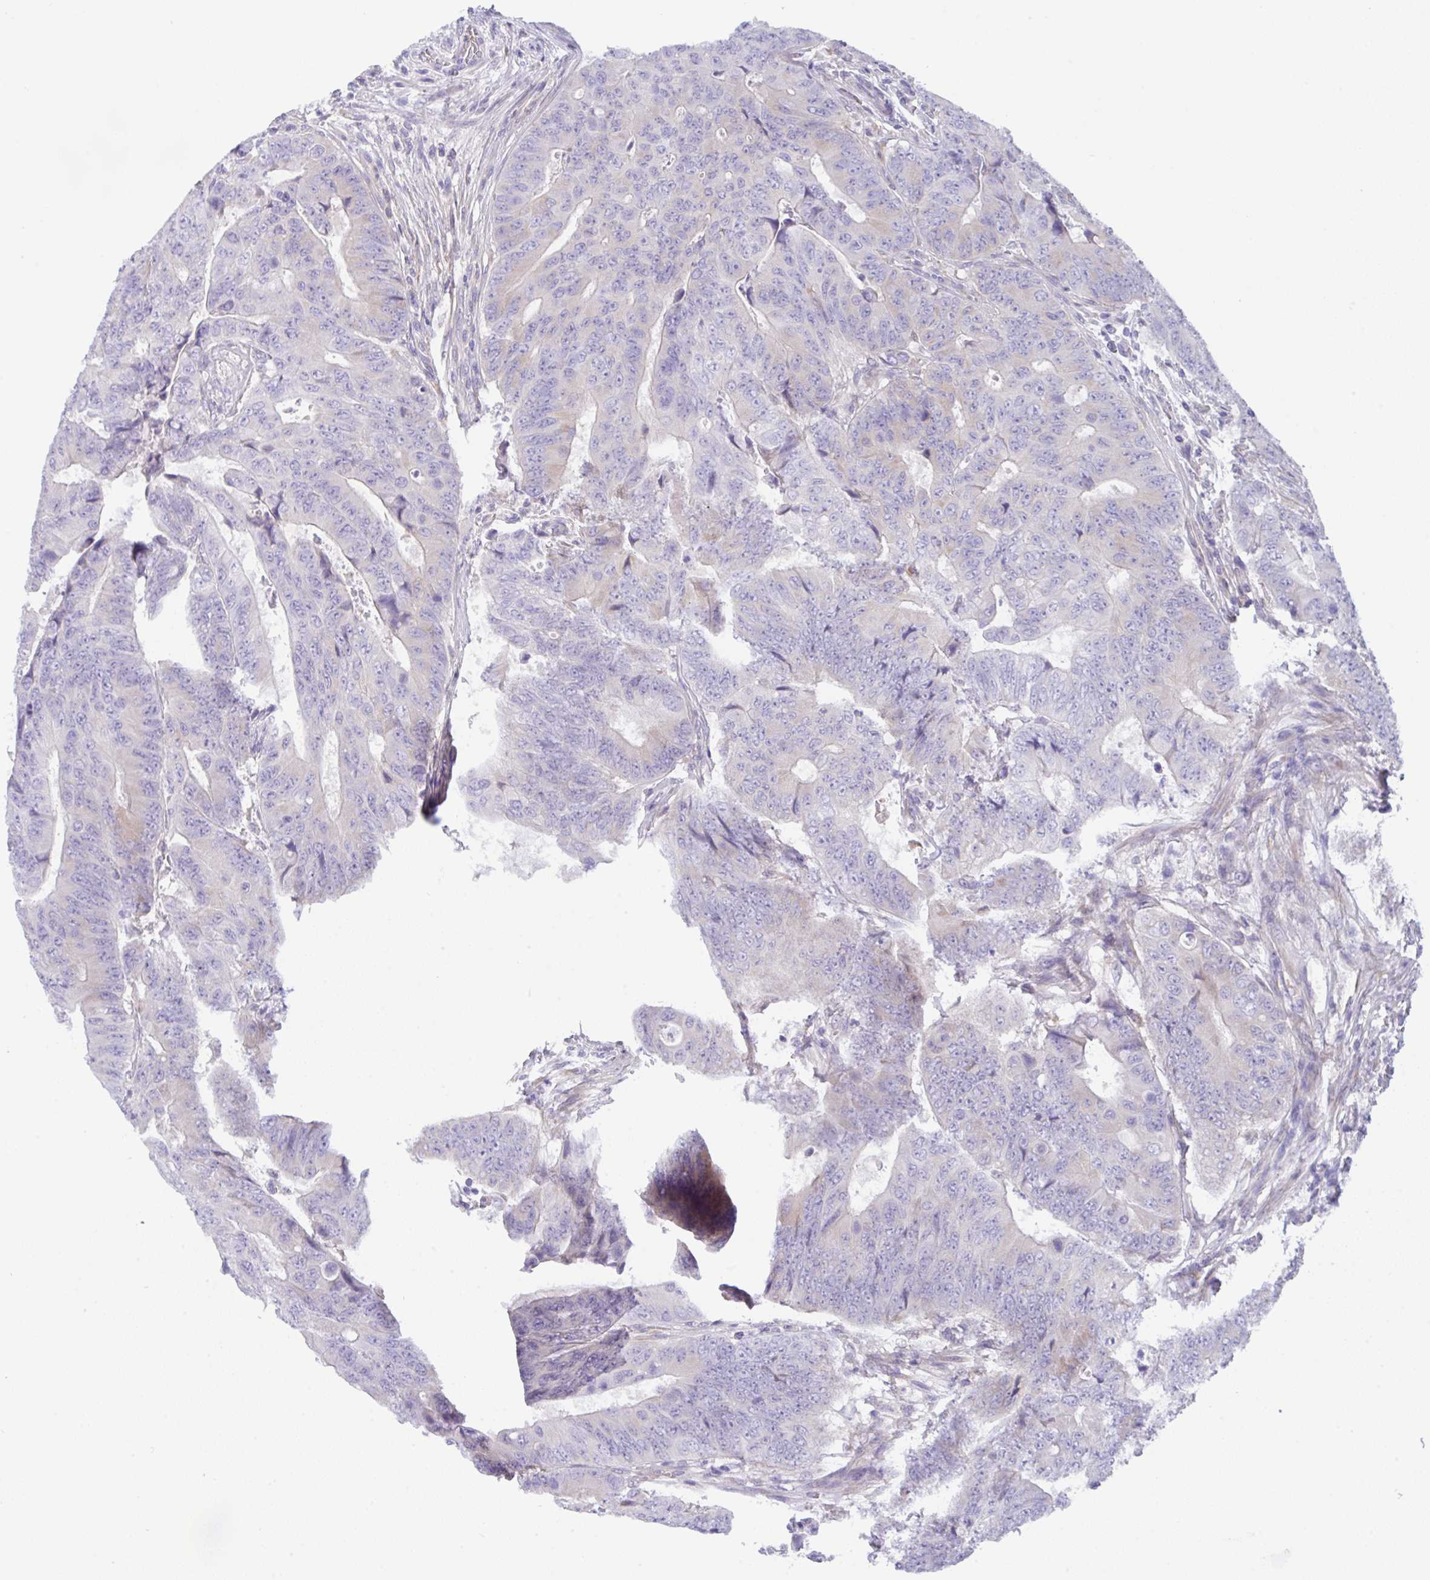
{"staining": {"intensity": "moderate", "quantity": ">75%", "location": "cytoplasmic/membranous"}, "tissue": "colorectal cancer", "cell_type": "Tumor cells", "image_type": "cancer", "snomed": [{"axis": "morphology", "description": "Adenocarcinoma, NOS"}, {"axis": "topography", "description": "Colon"}], "caption": "Colorectal adenocarcinoma stained with DAB (3,3'-diaminobenzidine) immunohistochemistry (IHC) reveals medium levels of moderate cytoplasmic/membranous expression in approximately >75% of tumor cells.", "gene": "TRAF4", "patient": {"sex": "female", "age": 48}}